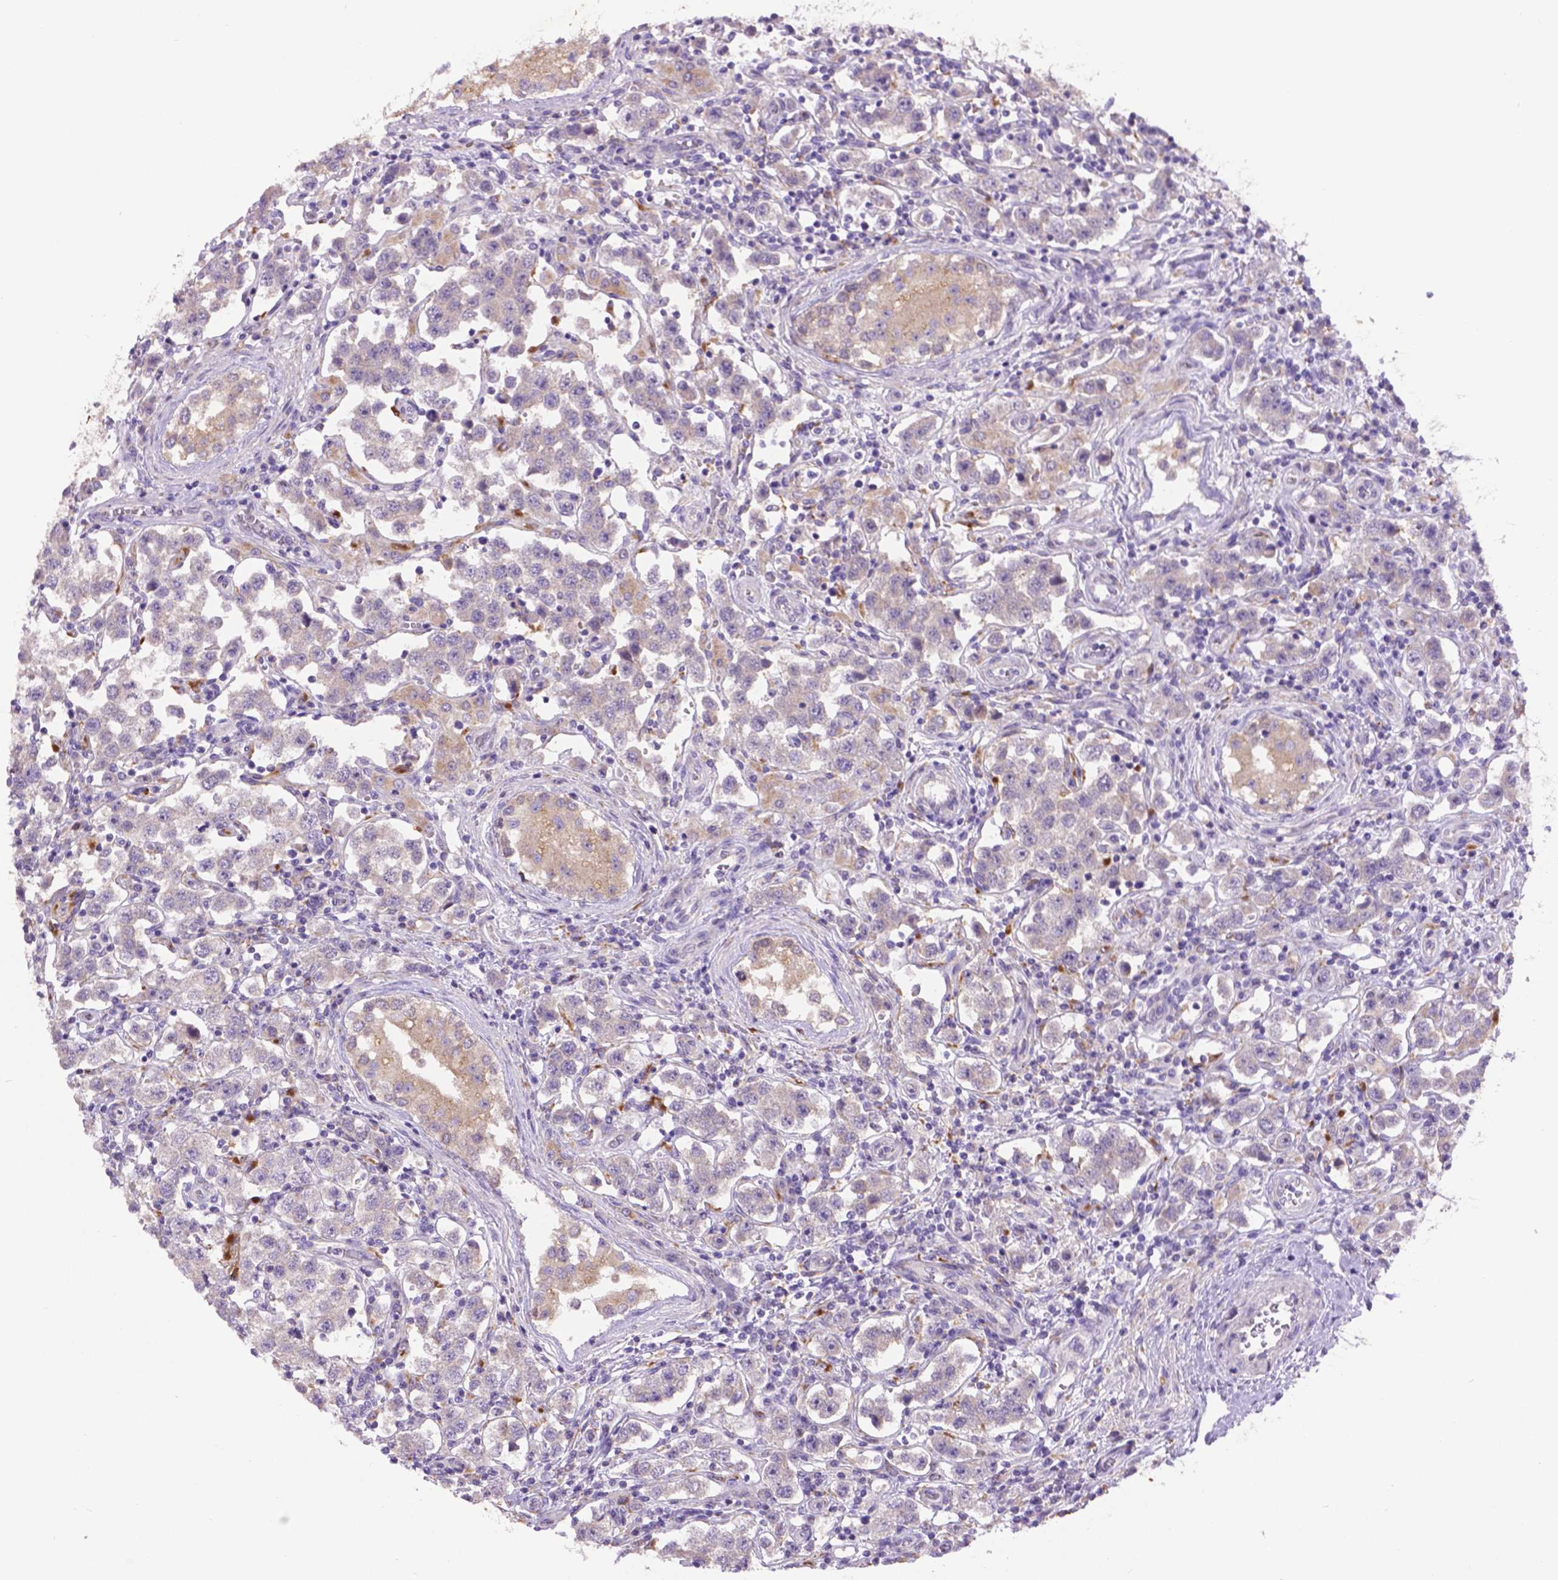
{"staining": {"intensity": "negative", "quantity": "none", "location": "none"}, "tissue": "testis cancer", "cell_type": "Tumor cells", "image_type": "cancer", "snomed": [{"axis": "morphology", "description": "Seminoma, NOS"}, {"axis": "topography", "description": "Testis"}], "caption": "Image shows no significant protein staining in tumor cells of testis seminoma.", "gene": "CDH7", "patient": {"sex": "male", "age": 37}}